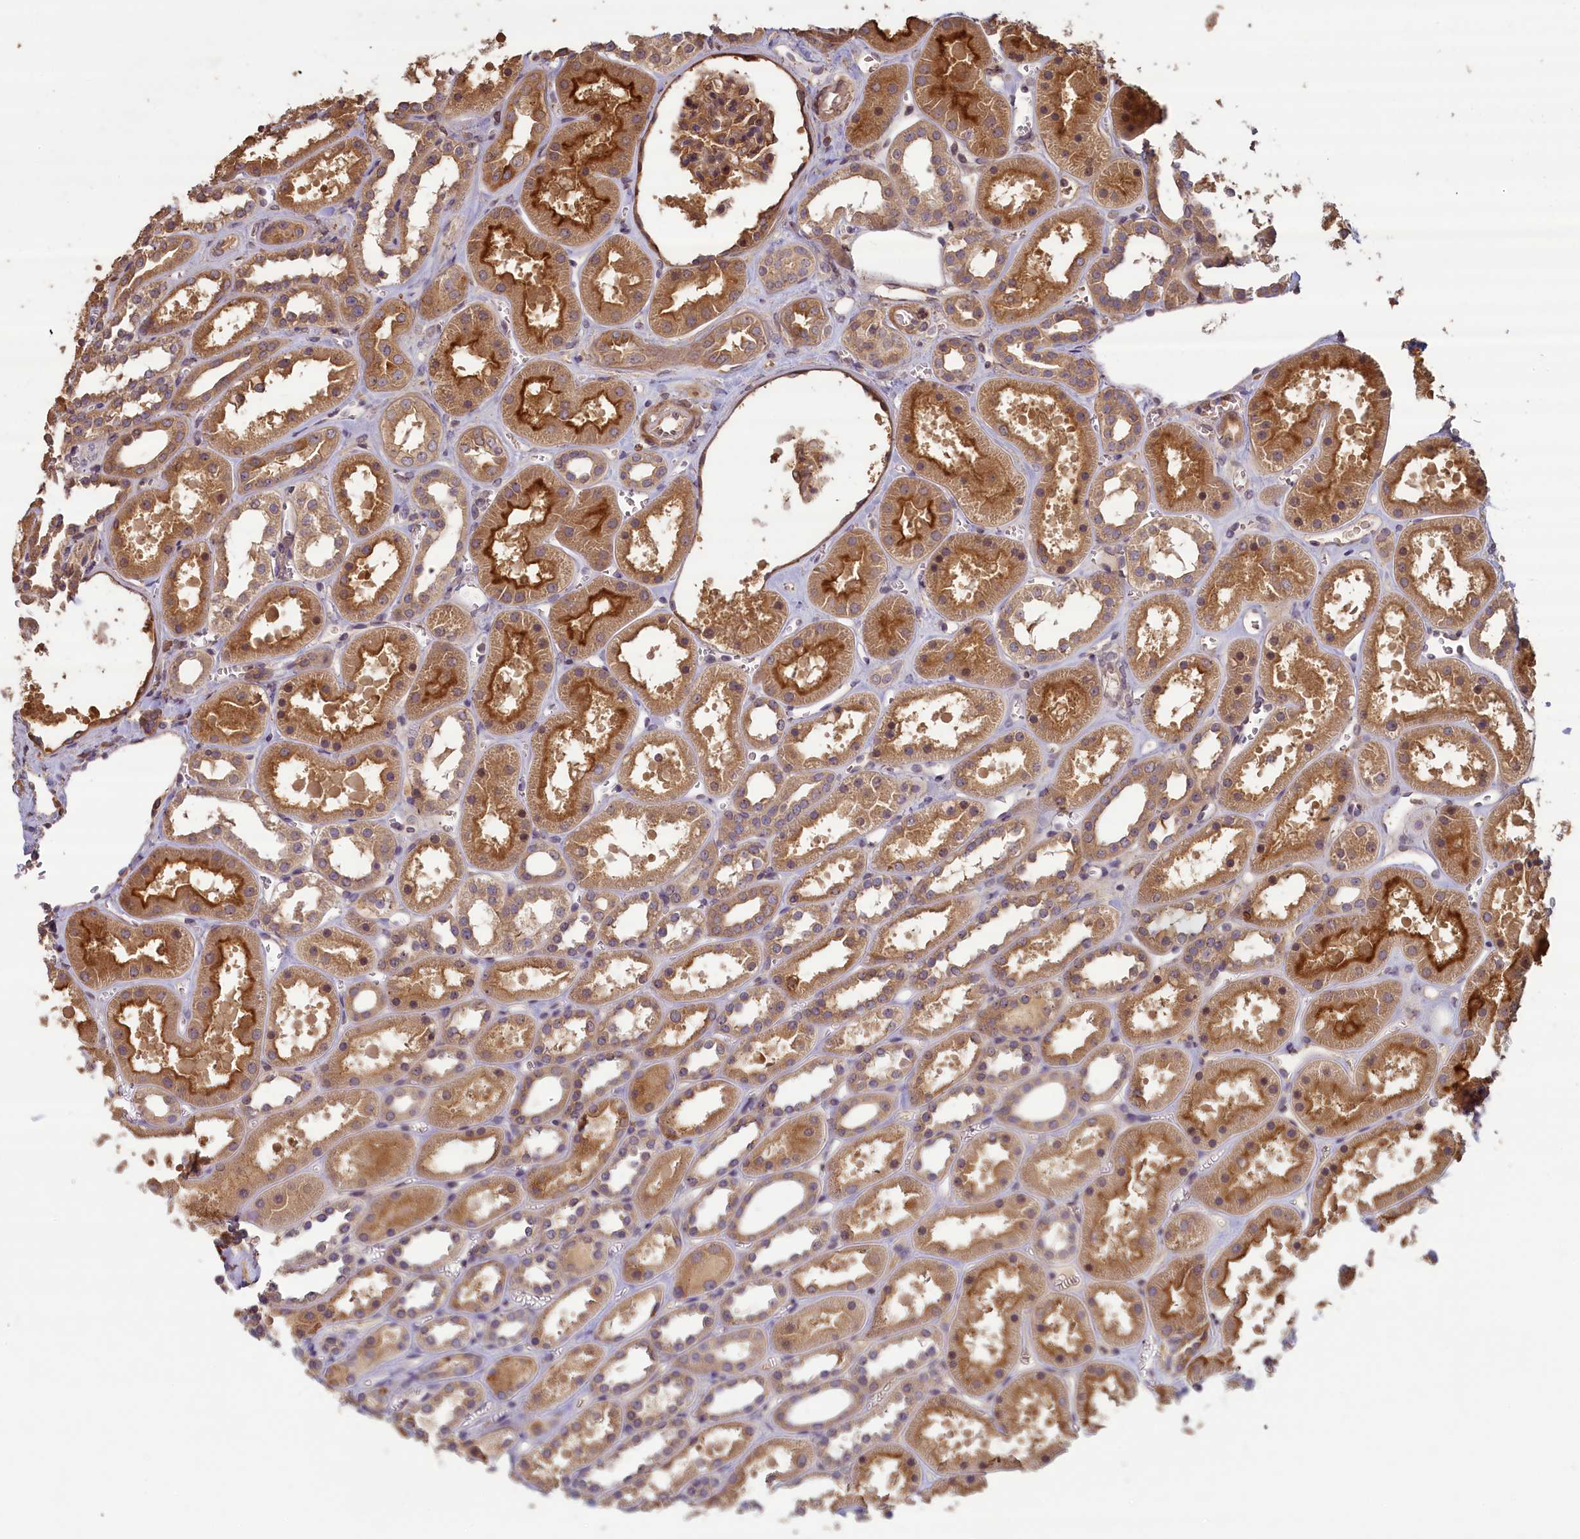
{"staining": {"intensity": "moderate", "quantity": ">75%", "location": "cytoplasmic/membranous"}, "tissue": "kidney", "cell_type": "Cells in glomeruli", "image_type": "normal", "snomed": [{"axis": "morphology", "description": "Normal tissue, NOS"}, {"axis": "topography", "description": "Kidney"}], "caption": "A medium amount of moderate cytoplasmic/membranous positivity is identified in approximately >75% of cells in glomeruli in normal kidney. Using DAB (brown) and hematoxylin (blue) stains, captured at high magnification using brightfield microscopy.", "gene": "NUDT6", "patient": {"sex": "female", "age": 41}}